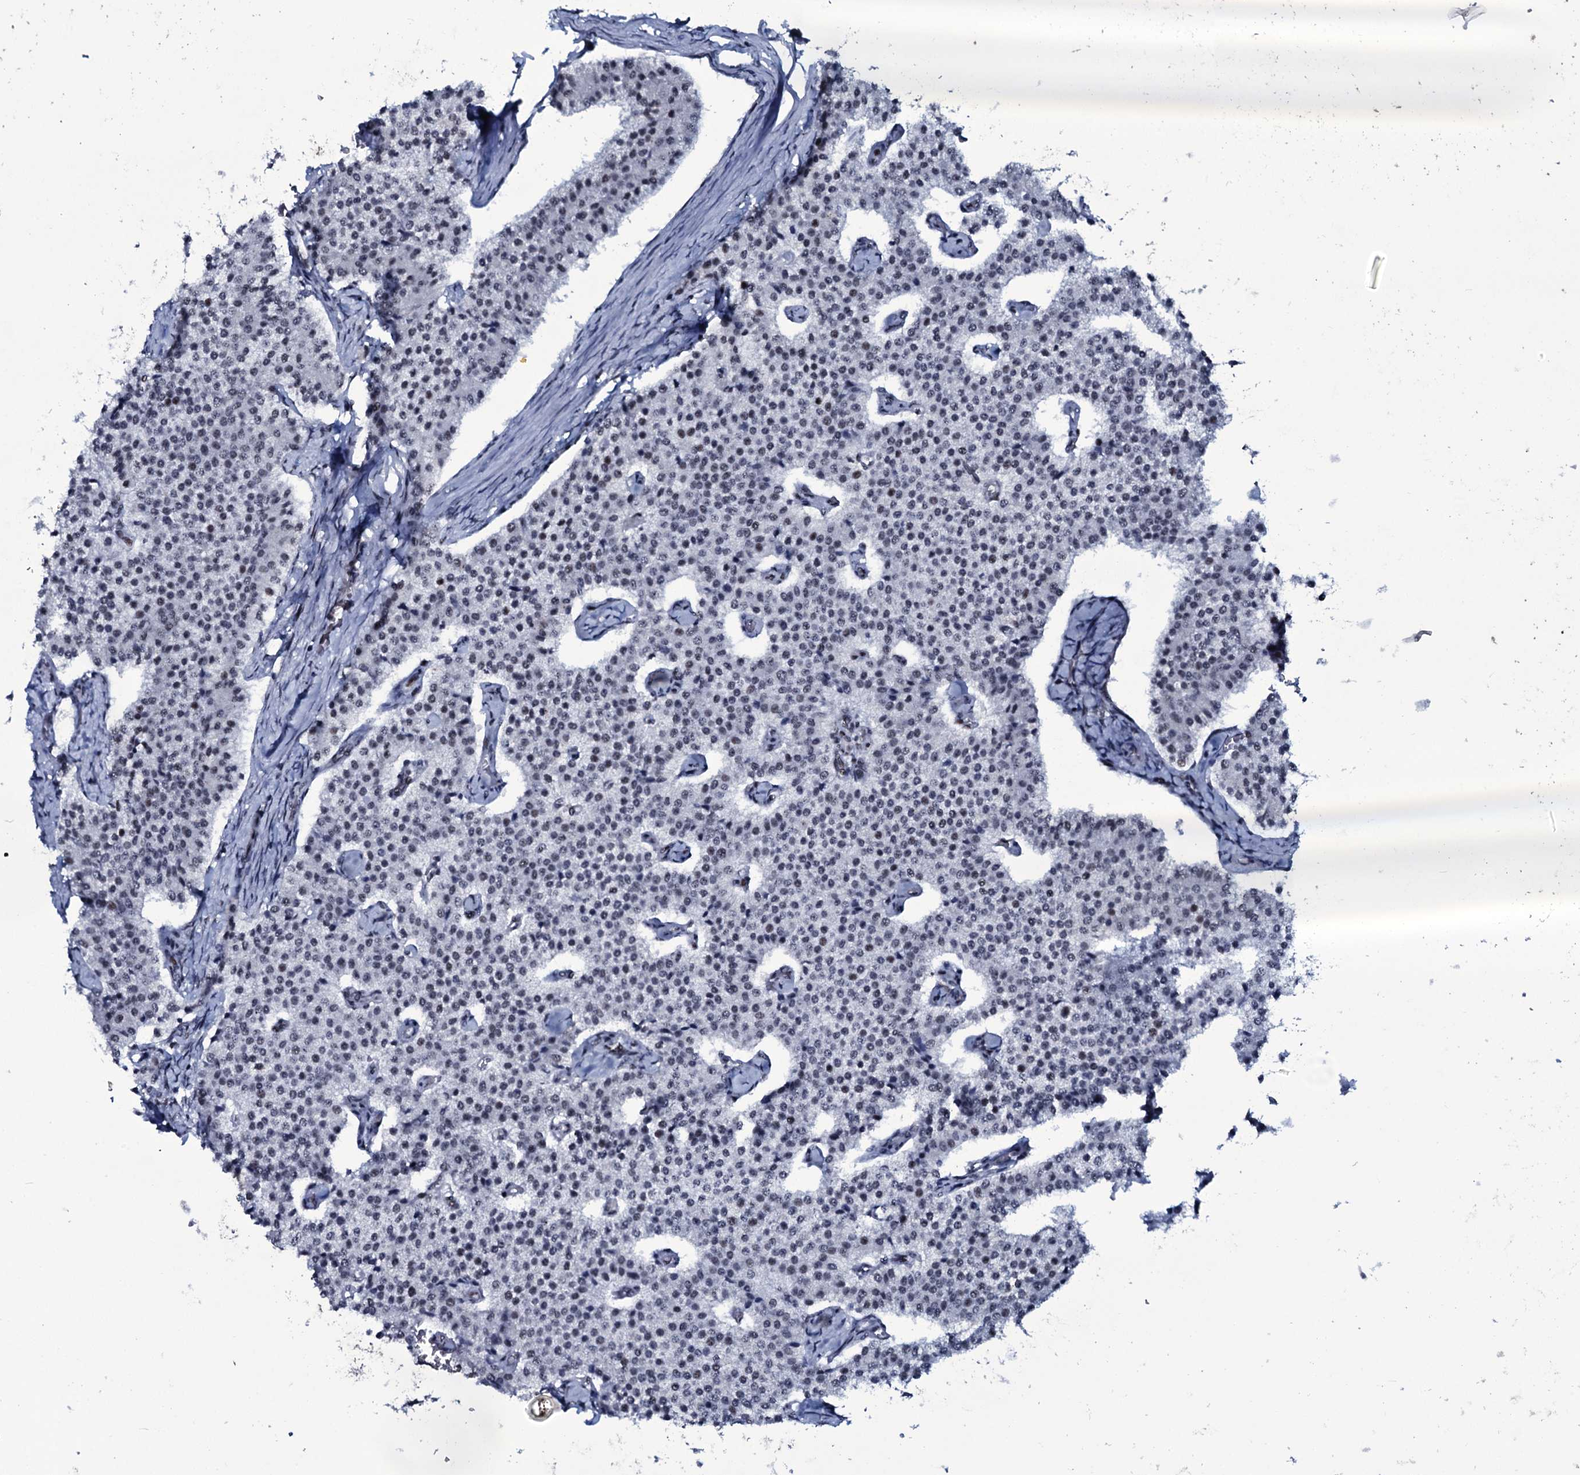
{"staining": {"intensity": "negative", "quantity": "none", "location": "none"}, "tissue": "carcinoid", "cell_type": "Tumor cells", "image_type": "cancer", "snomed": [{"axis": "morphology", "description": "Carcinoid, malignant, NOS"}, {"axis": "topography", "description": "Colon"}], "caption": "High magnification brightfield microscopy of carcinoid stained with DAB (3,3'-diaminobenzidine) (brown) and counterstained with hematoxylin (blue): tumor cells show no significant positivity.", "gene": "ZMIZ2", "patient": {"sex": "female", "age": 52}}